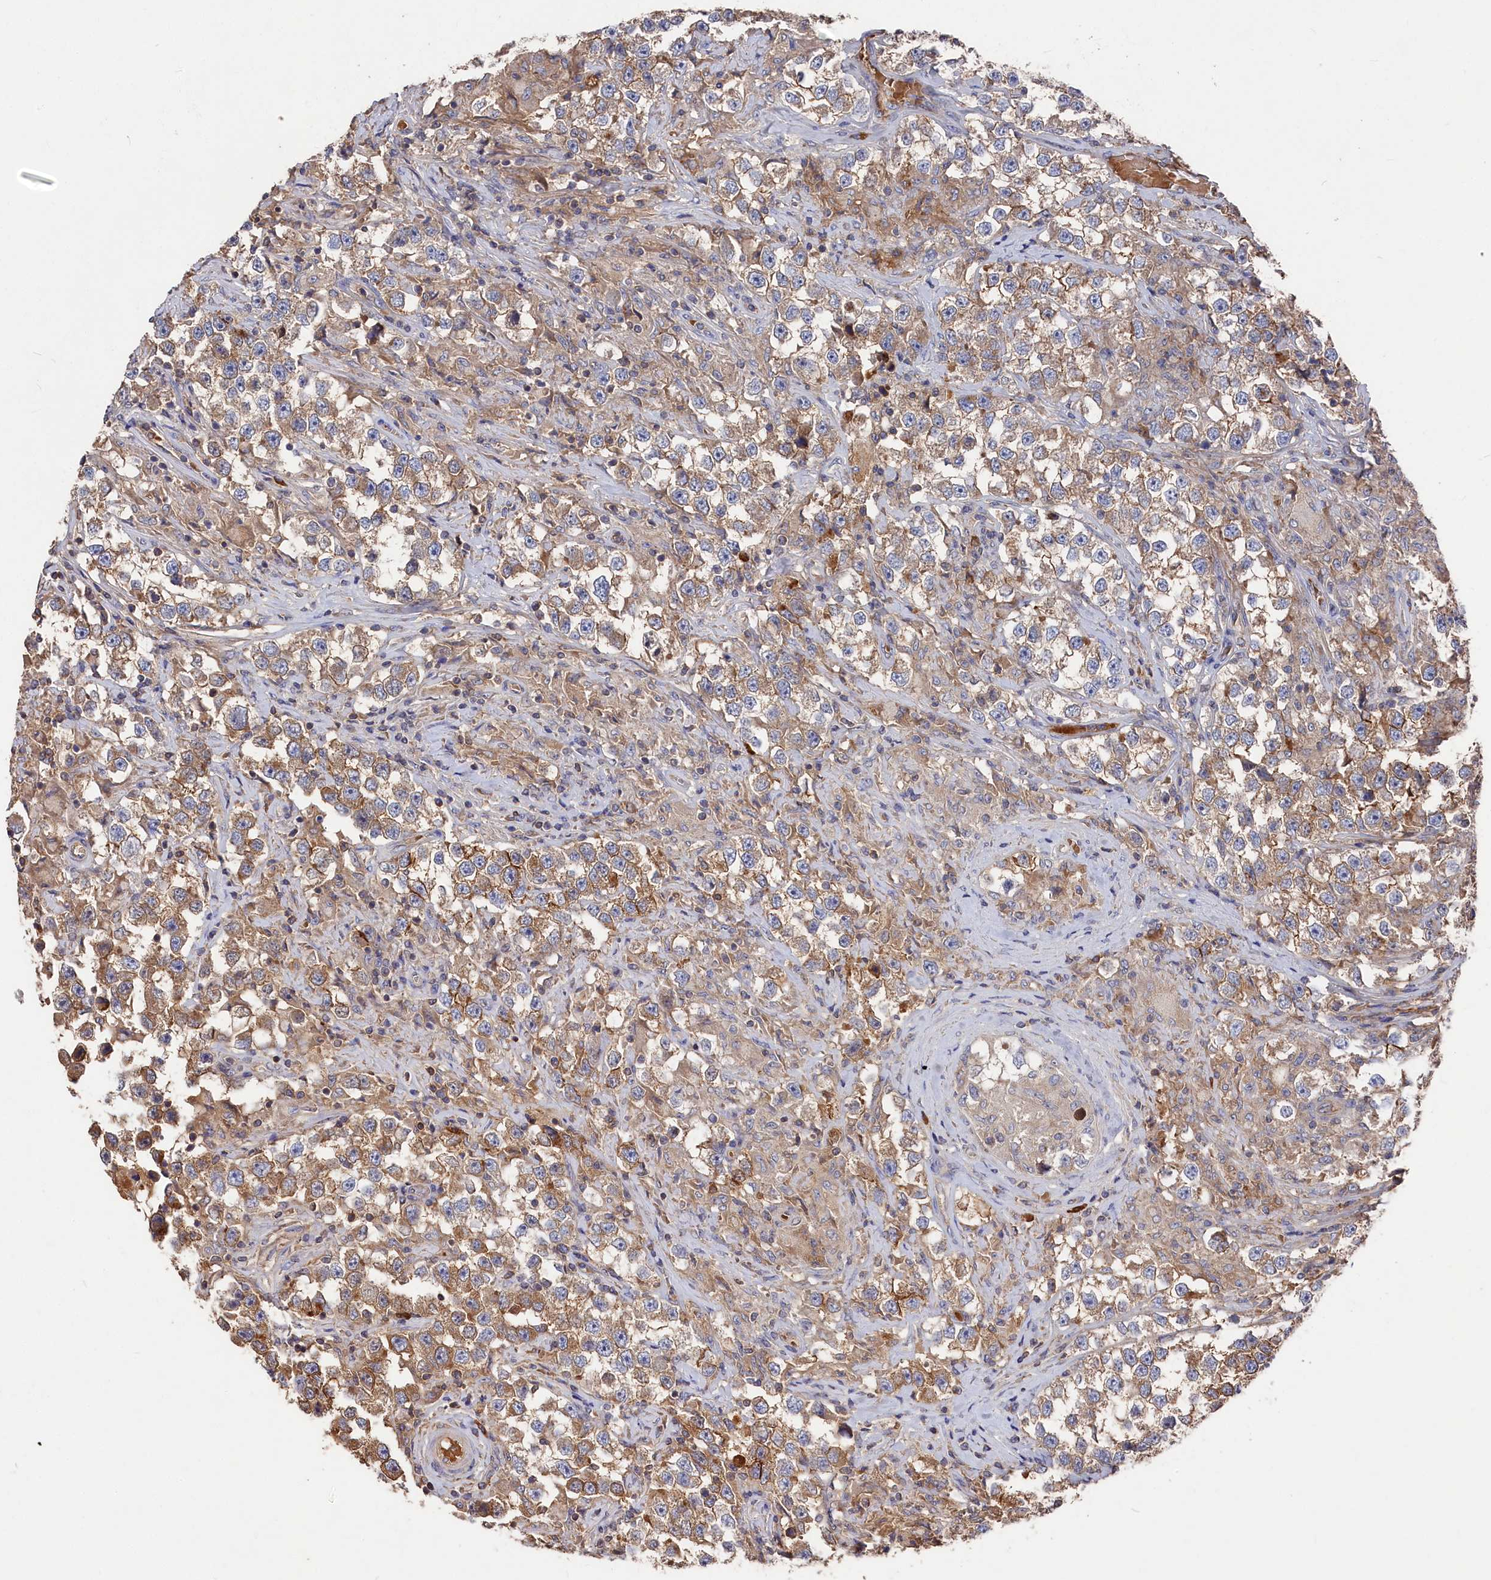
{"staining": {"intensity": "weak", "quantity": ">75%", "location": "cytoplasmic/membranous"}, "tissue": "testis cancer", "cell_type": "Tumor cells", "image_type": "cancer", "snomed": [{"axis": "morphology", "description": "Seminoma, NOS"}, {"axis": "topography", "description": "Testis"}], "caption": "Tumor cells exhibit low levels of weak cytoplasmic/membranous positivity in approximately >75% of cells in testis seminoma.", "gene": "DHRS11", "patient": {"sex": "male", "age": 46}}